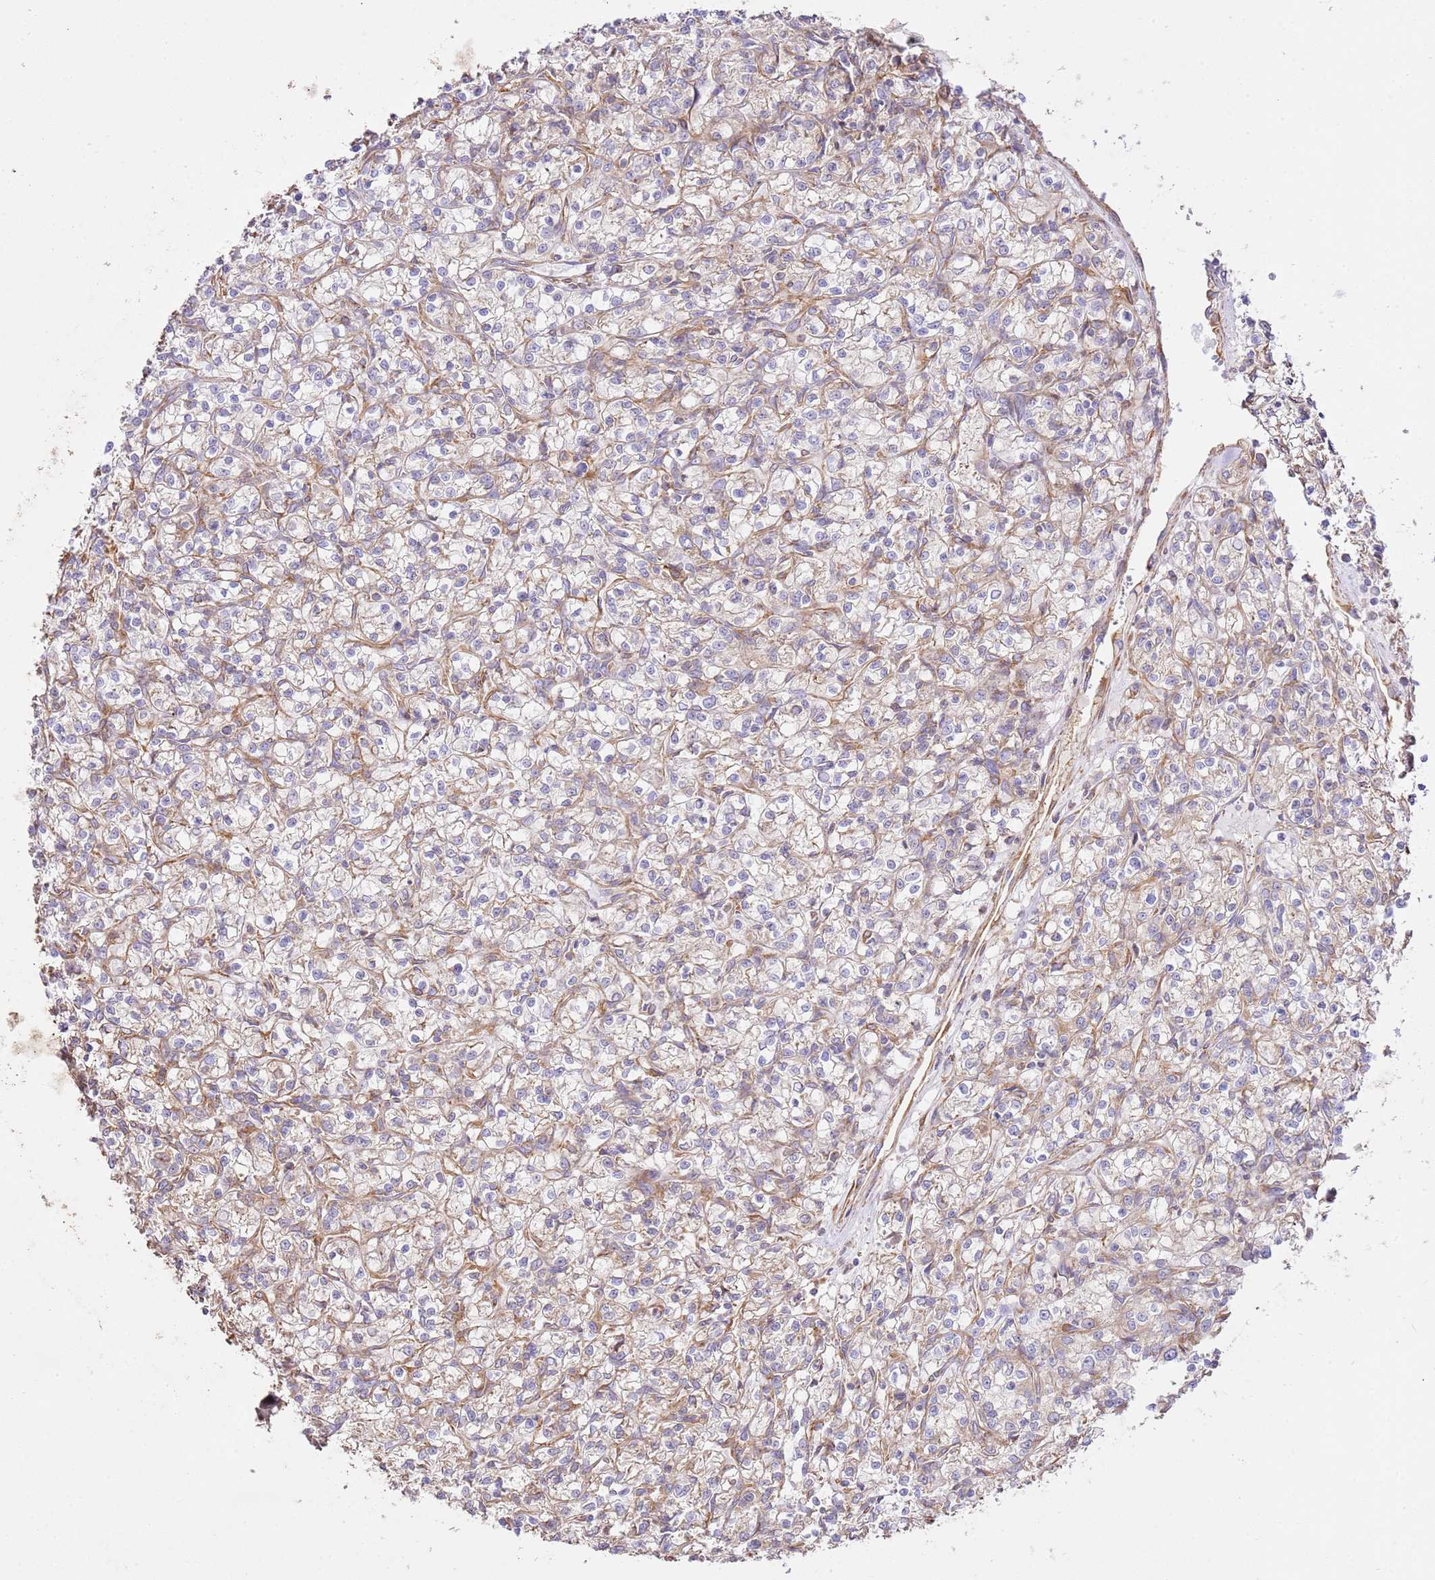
{"staining": {"intensity": "weak", "quantity": "25%-75%", "location": "cytoplasmic/membranous"}, "tissue": "renal cancer", "cell_type": "Tumor cells", "image_type": "cancer", "snomed": [{"axis": "morphology", "description": "Adenocarcinoma, NOS"}, {"axis": "topography", "description": "Kidney"}], "caption": "Immunohistochemistry histopathology image of neoplastic tissue: human renal adenocarcinoma stained using IHC demonstrates low levels of weak protein expression localized specifically in the cytoplasmic/membranous of tumor cells, appearing as a cytoplasmic/membranous brown color.", "gene": "ZBTB39", "patient": {"sex": "female", "age": 59}}